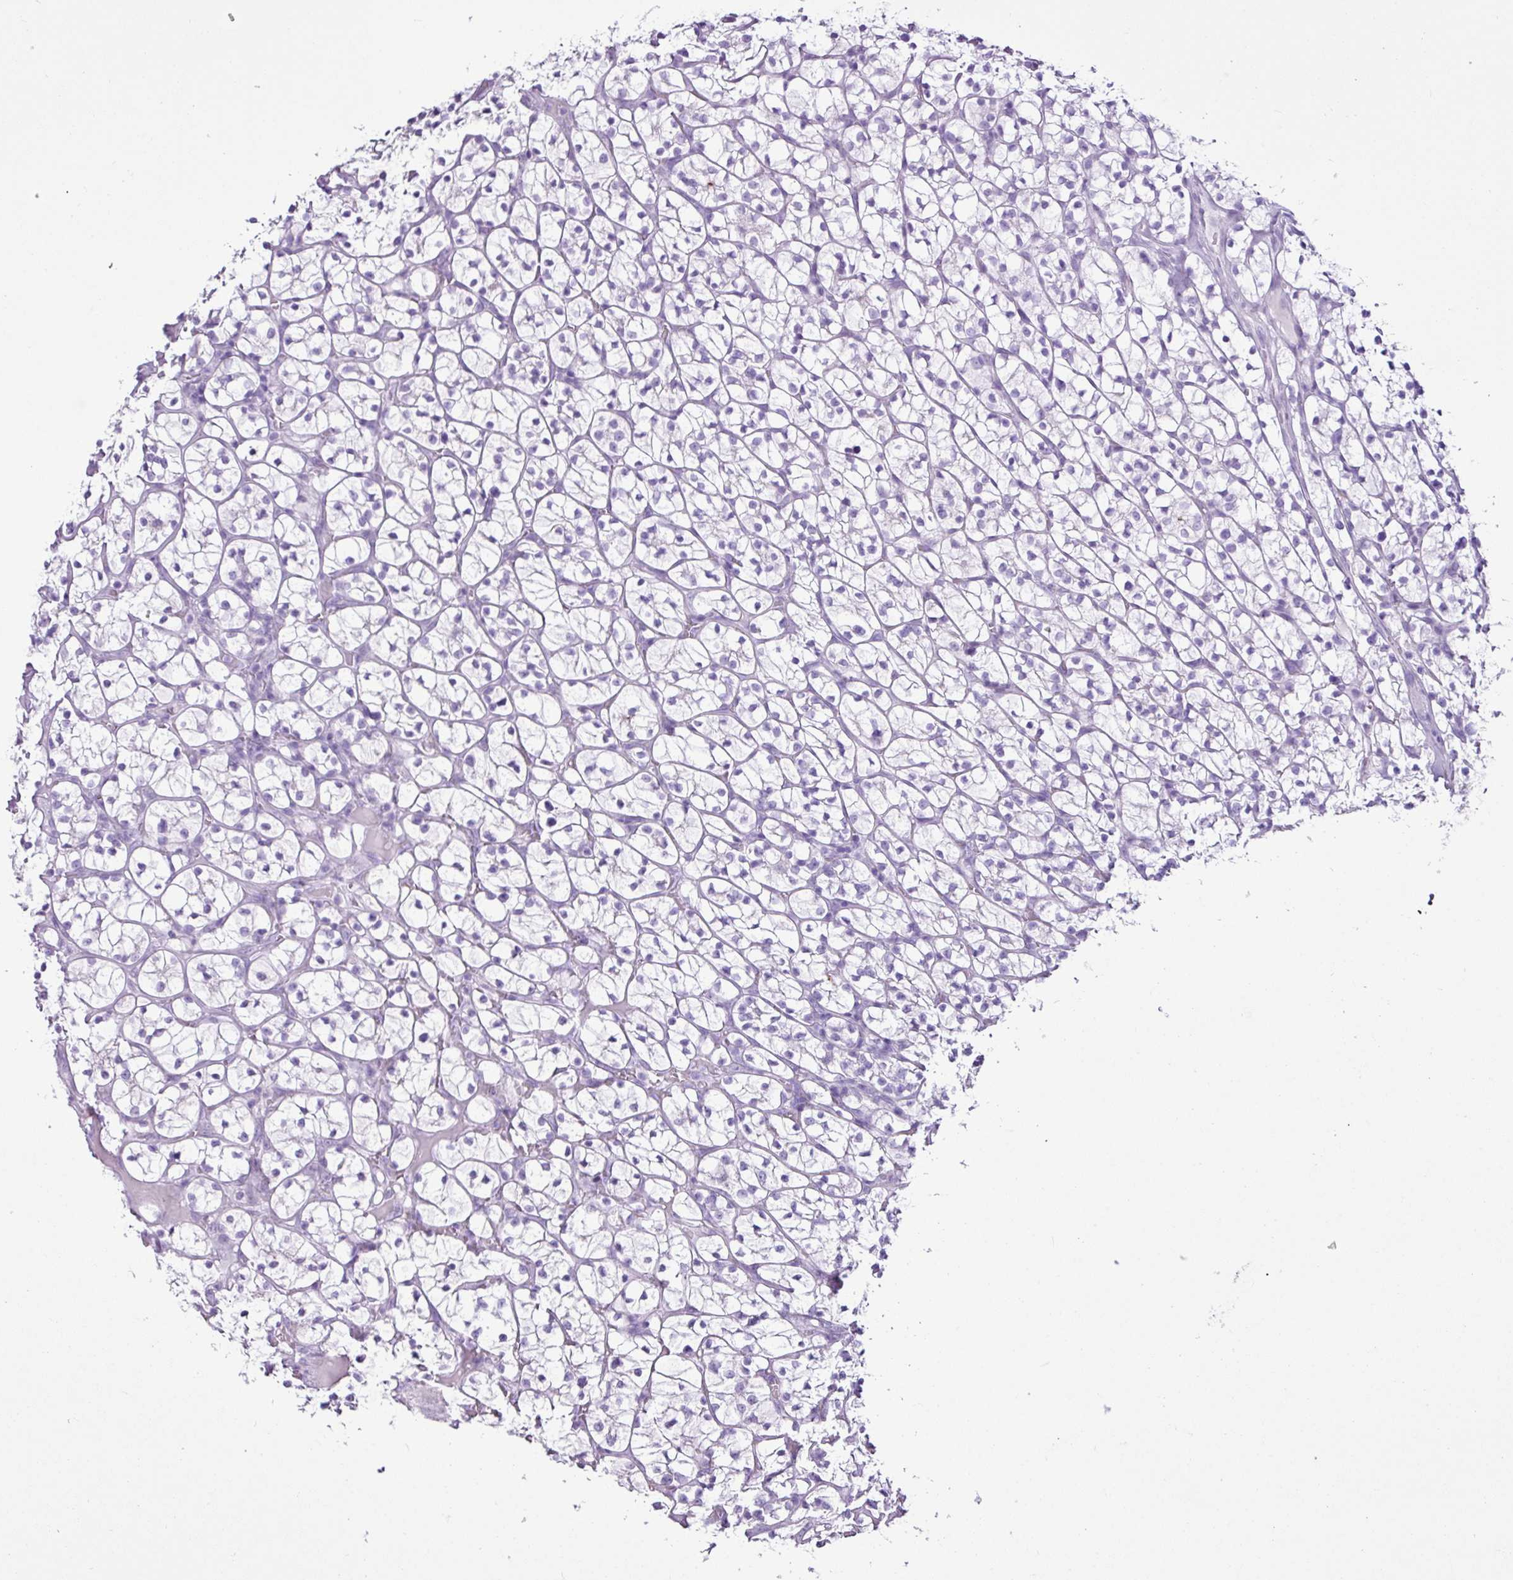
{"staining": {"intensity": "negative", "quantity": "none", "location": "none"}, "tissue": "renal cancer", "cell_type": "Tumor cells", "image_type": "cancer", "snomed": [{"axis": "morphology", "description": "Adenocarcinoma, NOS"}, {"axis": "topography", "description": "Kidney"}], "caption": "This is a micrograph of immunohistochemistry staining of adenocarcinoma (renal), which shows no staining in tumor cells.", "gene": "PGR", "patient": {"sex": "female", "age": 64}}